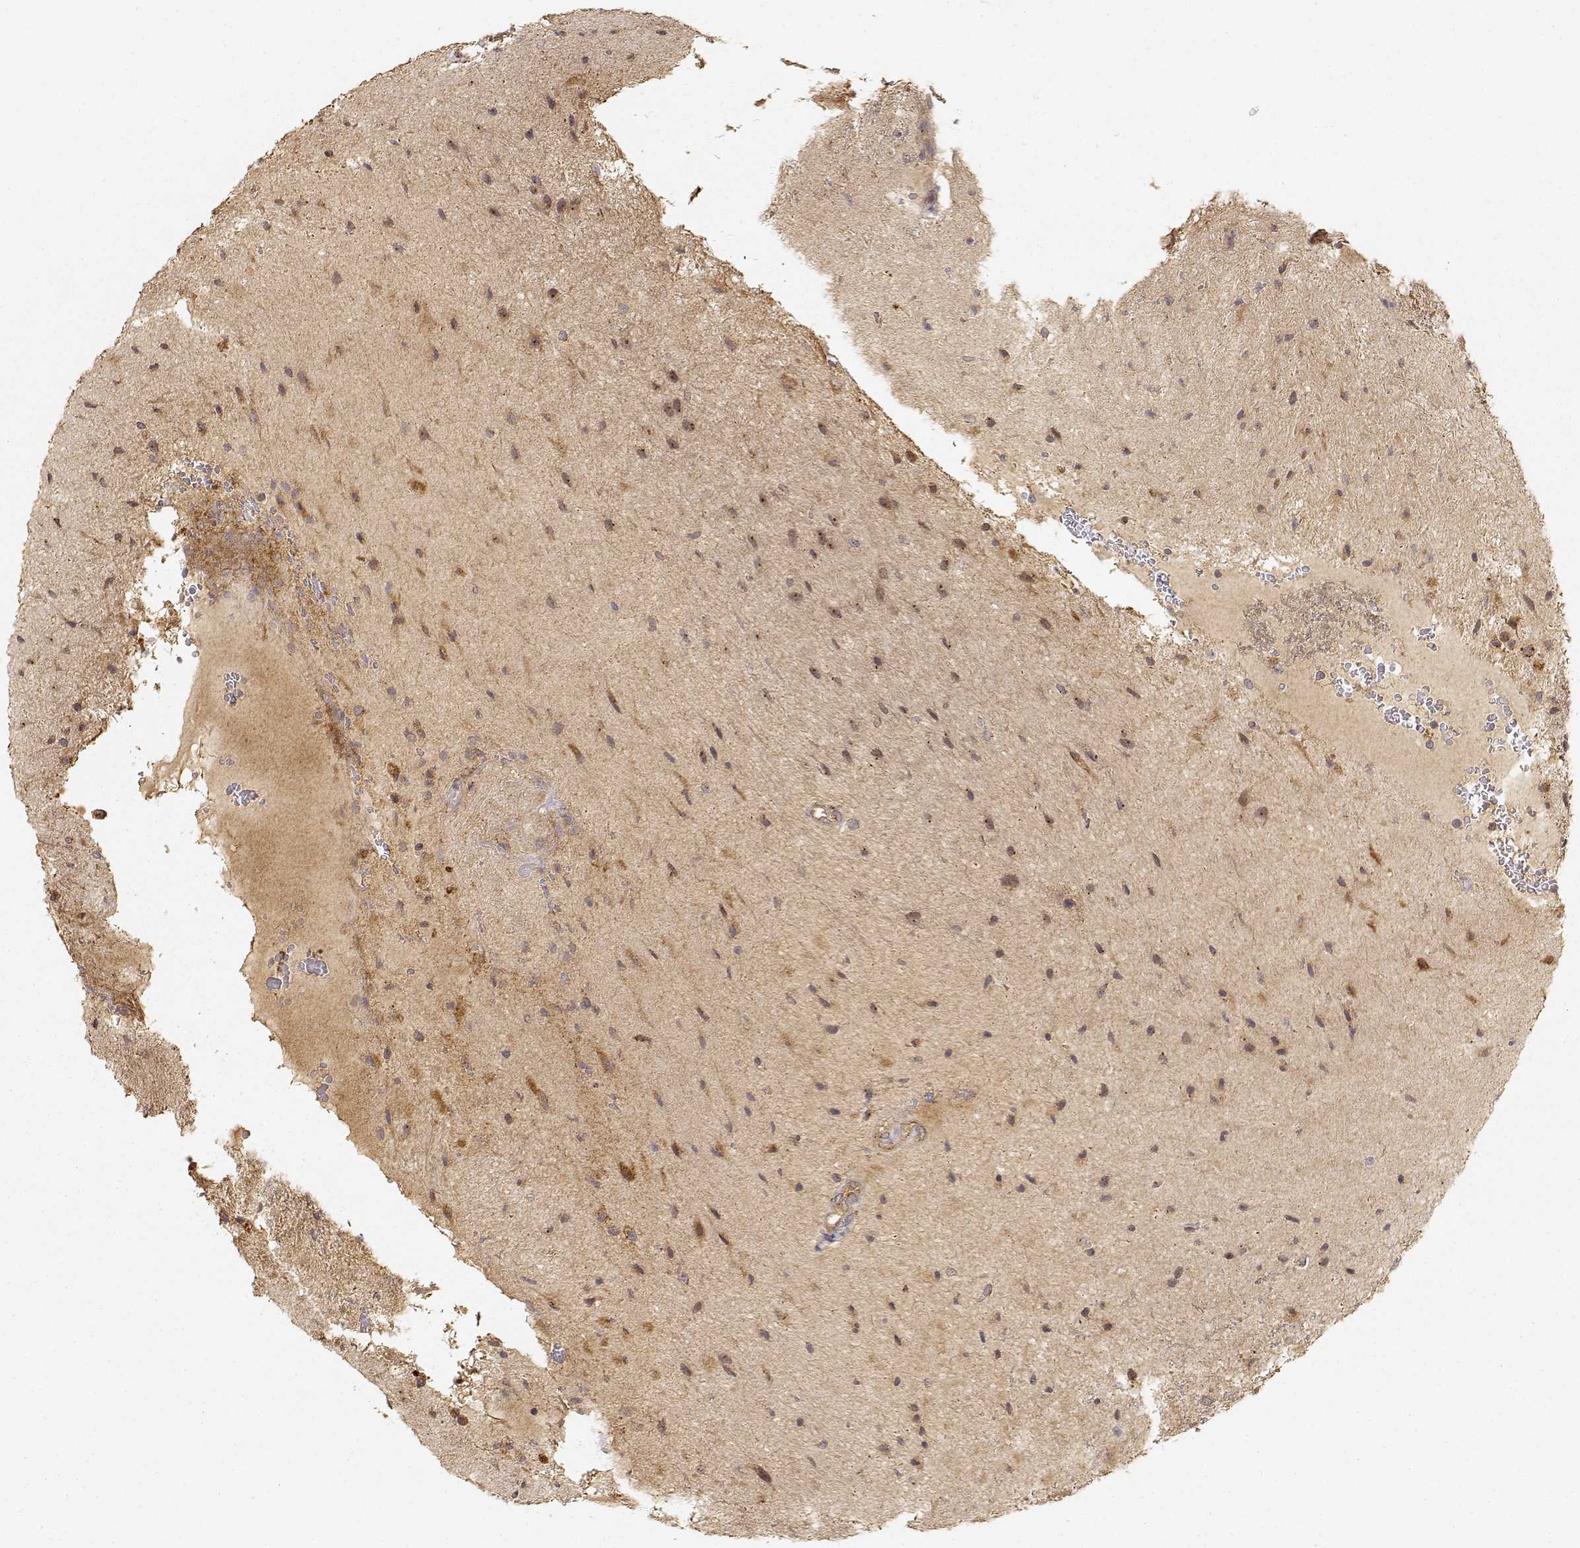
{"staining": {"intensity": "moderate", "quantity": ">75%", "location": "cytoplasmic/membranous"}, "tissue": "glioma", "cell_type": "Tumor cells", "image_type": "cancer", "snomed": [{"axis": "morphology", "description": "Glioma, malignant, Low grade"}, {"axis": "topography", "description": "Cerebellum"}], "caption": "Moderate cytoplasmic/membranous protein staining is identified in approximately >75% of tumor cells in glioma.", "gene": "CDK5RAP2", "patient": {"sex": "female", "age": 14}}